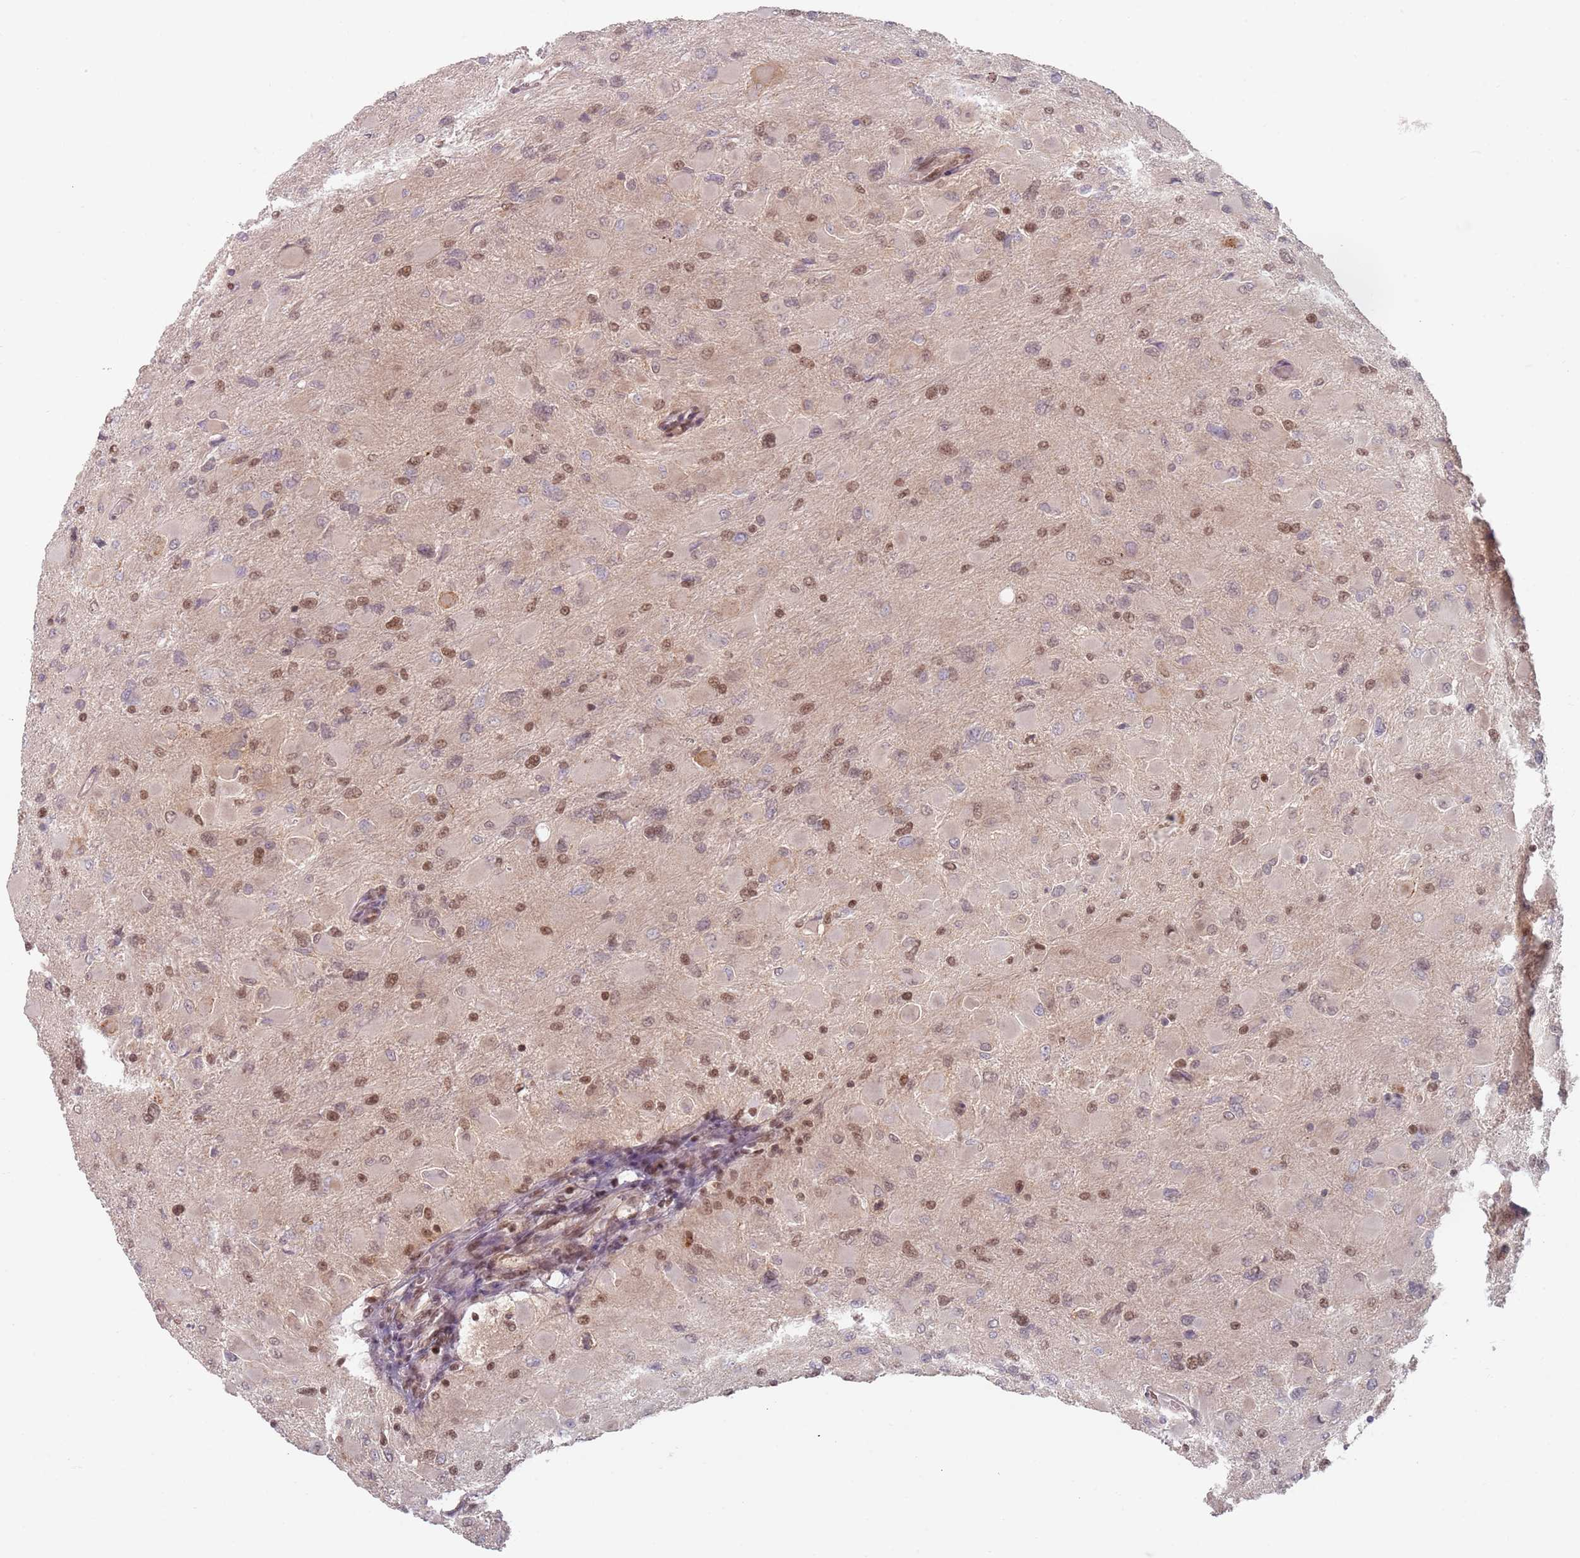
{"staining": {"intensity": "moderate", "quantity": "25%-75%", "location": "nuclear"}, "tissue": "glioma", "cell_type": "Tumor cells", "image_type": "cancer", "snomed": [{"axis": "morphology", "description": "Glioma, malignant, High grade"}, {"axis": "topography", "description": "Cerebral cortex"}], "caption": "An immunohistochemistry photomicrograph of neoplastic tissue is shown. Protein staining in brown shows moderate nuclear positivity in glioma within tumor cells.", "gene": "NUP50", "patient": {"sex": "female", "age": 36}}